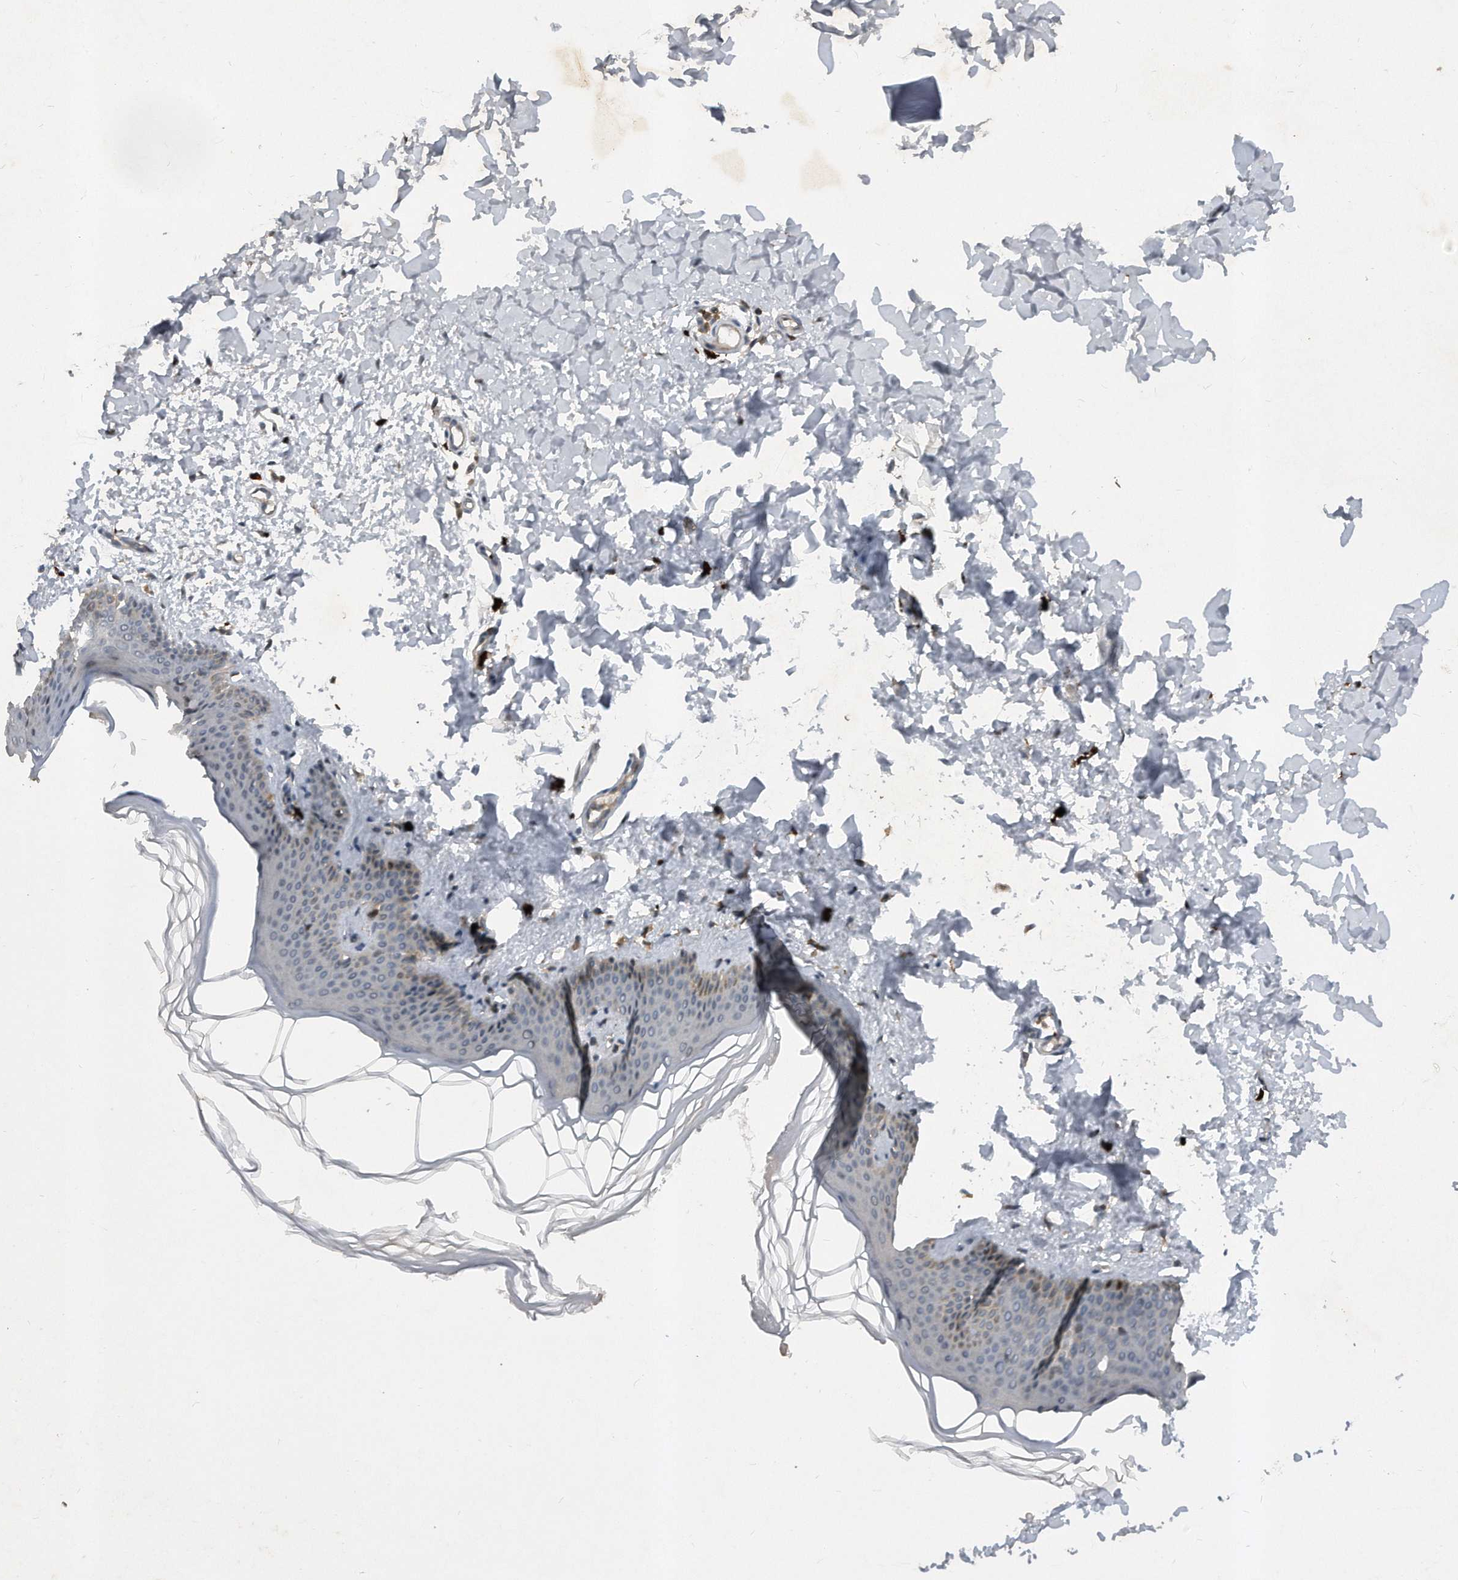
{"staining": {"intensity": "moderate", "quantity": ">75%", "location": "cytoplasmic/membranous"}, "tissue": "skin", "cell_type": "Fibroblasts", "image_type": "normal", "snomed": [{"axis": "morphology", "description": "Normal tissue, NOS"}, {"axis": "topography", "description": "Skin"}], "caption": "Skin stained with DAB (3,3'-diaminobenzidine) IHC displays medium levels of moderate cytoplasmic/membranous positivity in approximately >75% of fibroblasts. (DAB (3,3'-diaminobenzidine) = brown stain, brightfield microscopy at high magnification).", "gene": "PGBD2", "patient": {"sex": "female", "age": 27}}